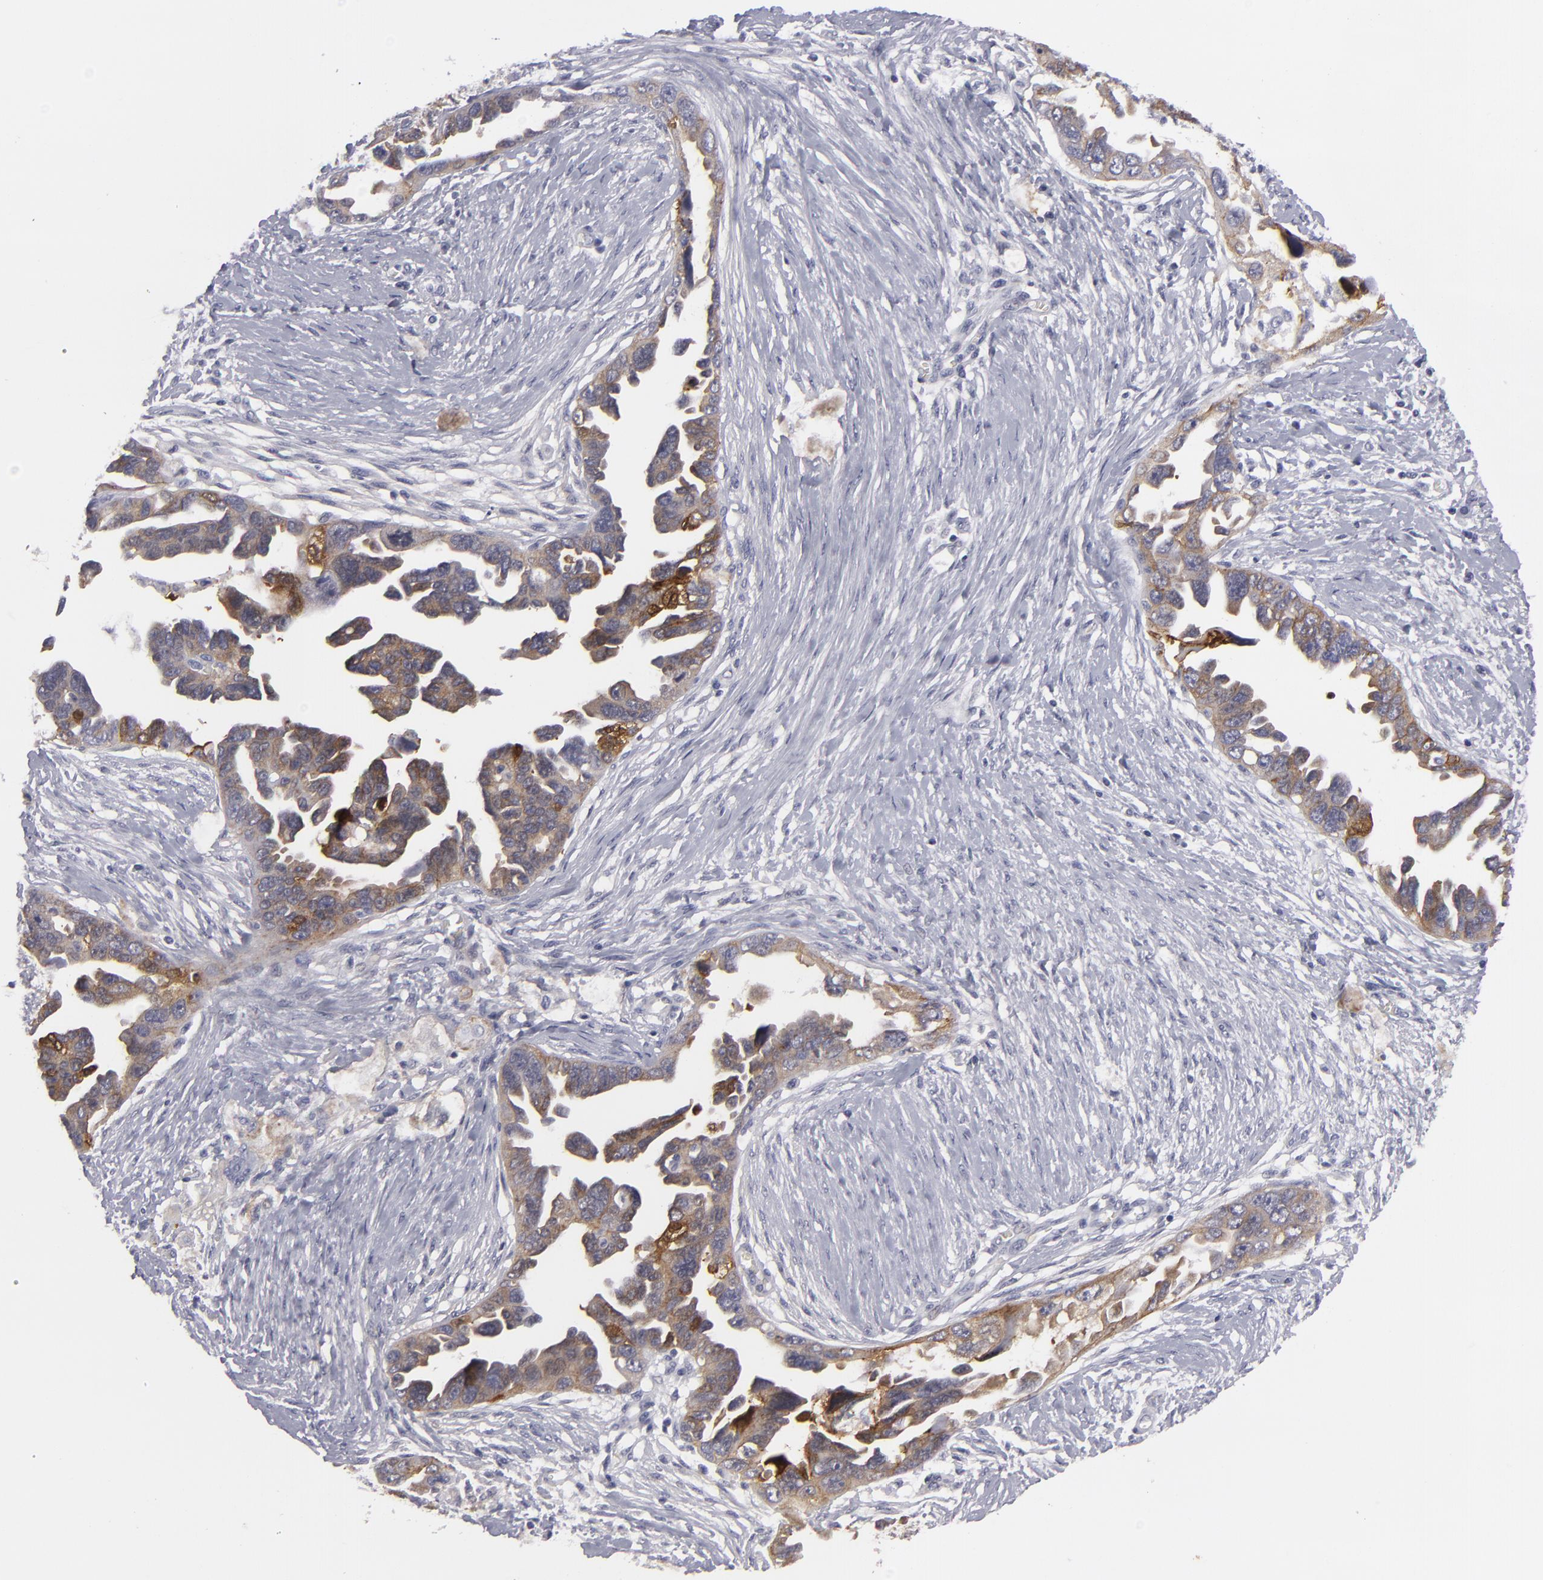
{"staining": {"intensity": "moderate", "quantity": "25%-75%", "location": "cytoplasmic/membranous"}, "tissue": "ovarian cancer", "cell_type": "Tumor cells", "image_type": "cancer", "snomed": [{"axis": "morphology", "description": "Cystadenocarcinoma, serous, NOS"}, {"axis": "topography", "description": "Ovary"}], "caption": "Immunohistochemical staining of serous cystadenocarcinoma (ovarian) exhibits moderate cytoplasmic/membranous protein staining in about 25%-75% of tumor cells.", "gene": "JUP", "patient": {"sex": "female", "age": 63}}